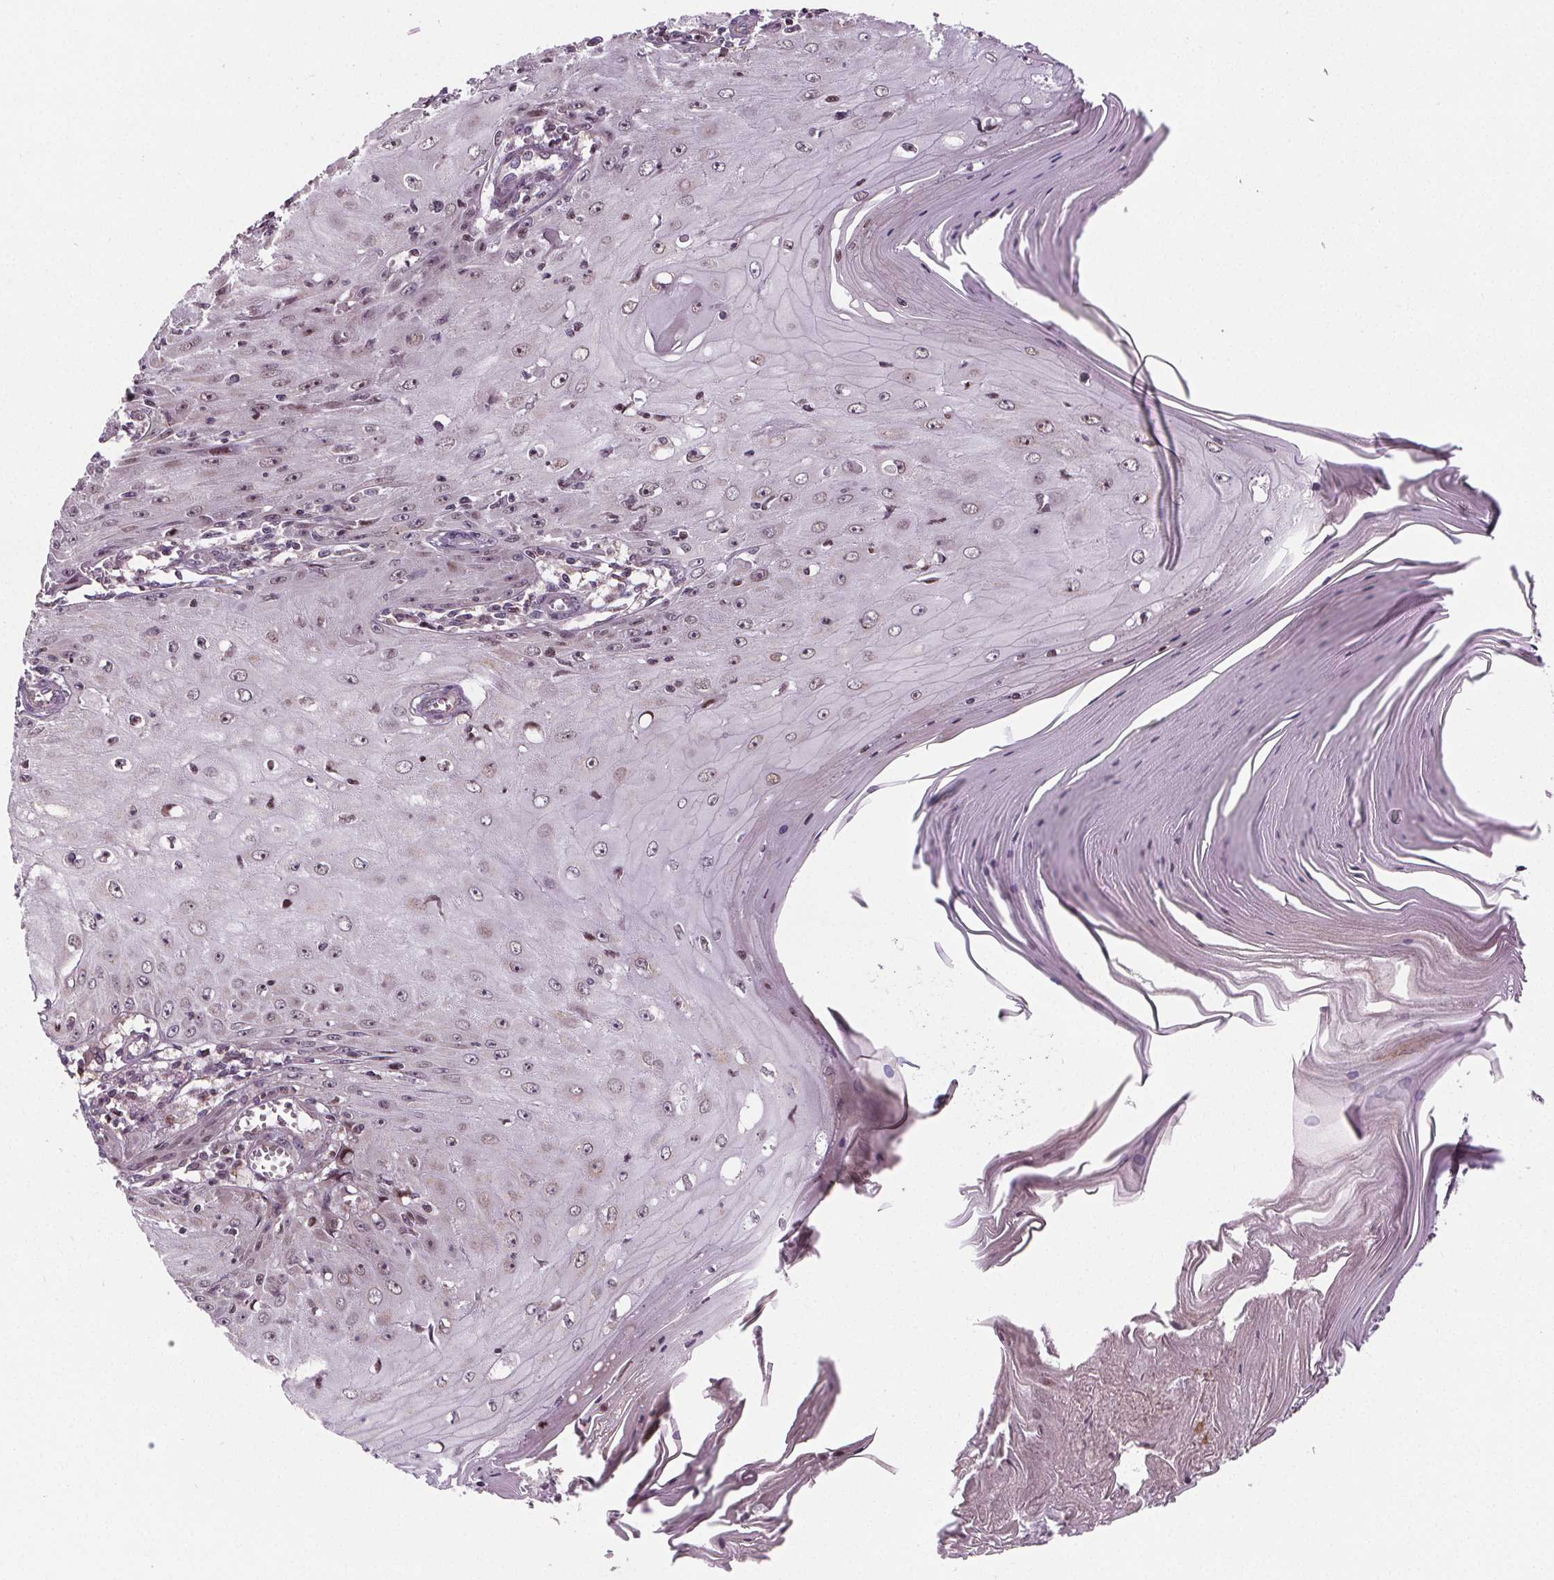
{"staining": {"intensity": "weak", "quantity": ">75%", "location": "cytoplasmic/membranous"}, "tissue": "skin cancer", "cell_type": "Tumor cells", "image_type": "cancer", "snomed": [{"axis": "morphology", "description": "Squamous cell carcinoma, NOS"}, {"axis": "topography", "description": "Skin"}], "caption": "Human skin cancer (squamous cell carcinoma) stained with a brown dye exhibits weak cytoplasmic/membranous positive positivity in approximately >75% of tumor cells.", "gene": "SUCLA2", "patient": {"sex": "female", "age": 73}}